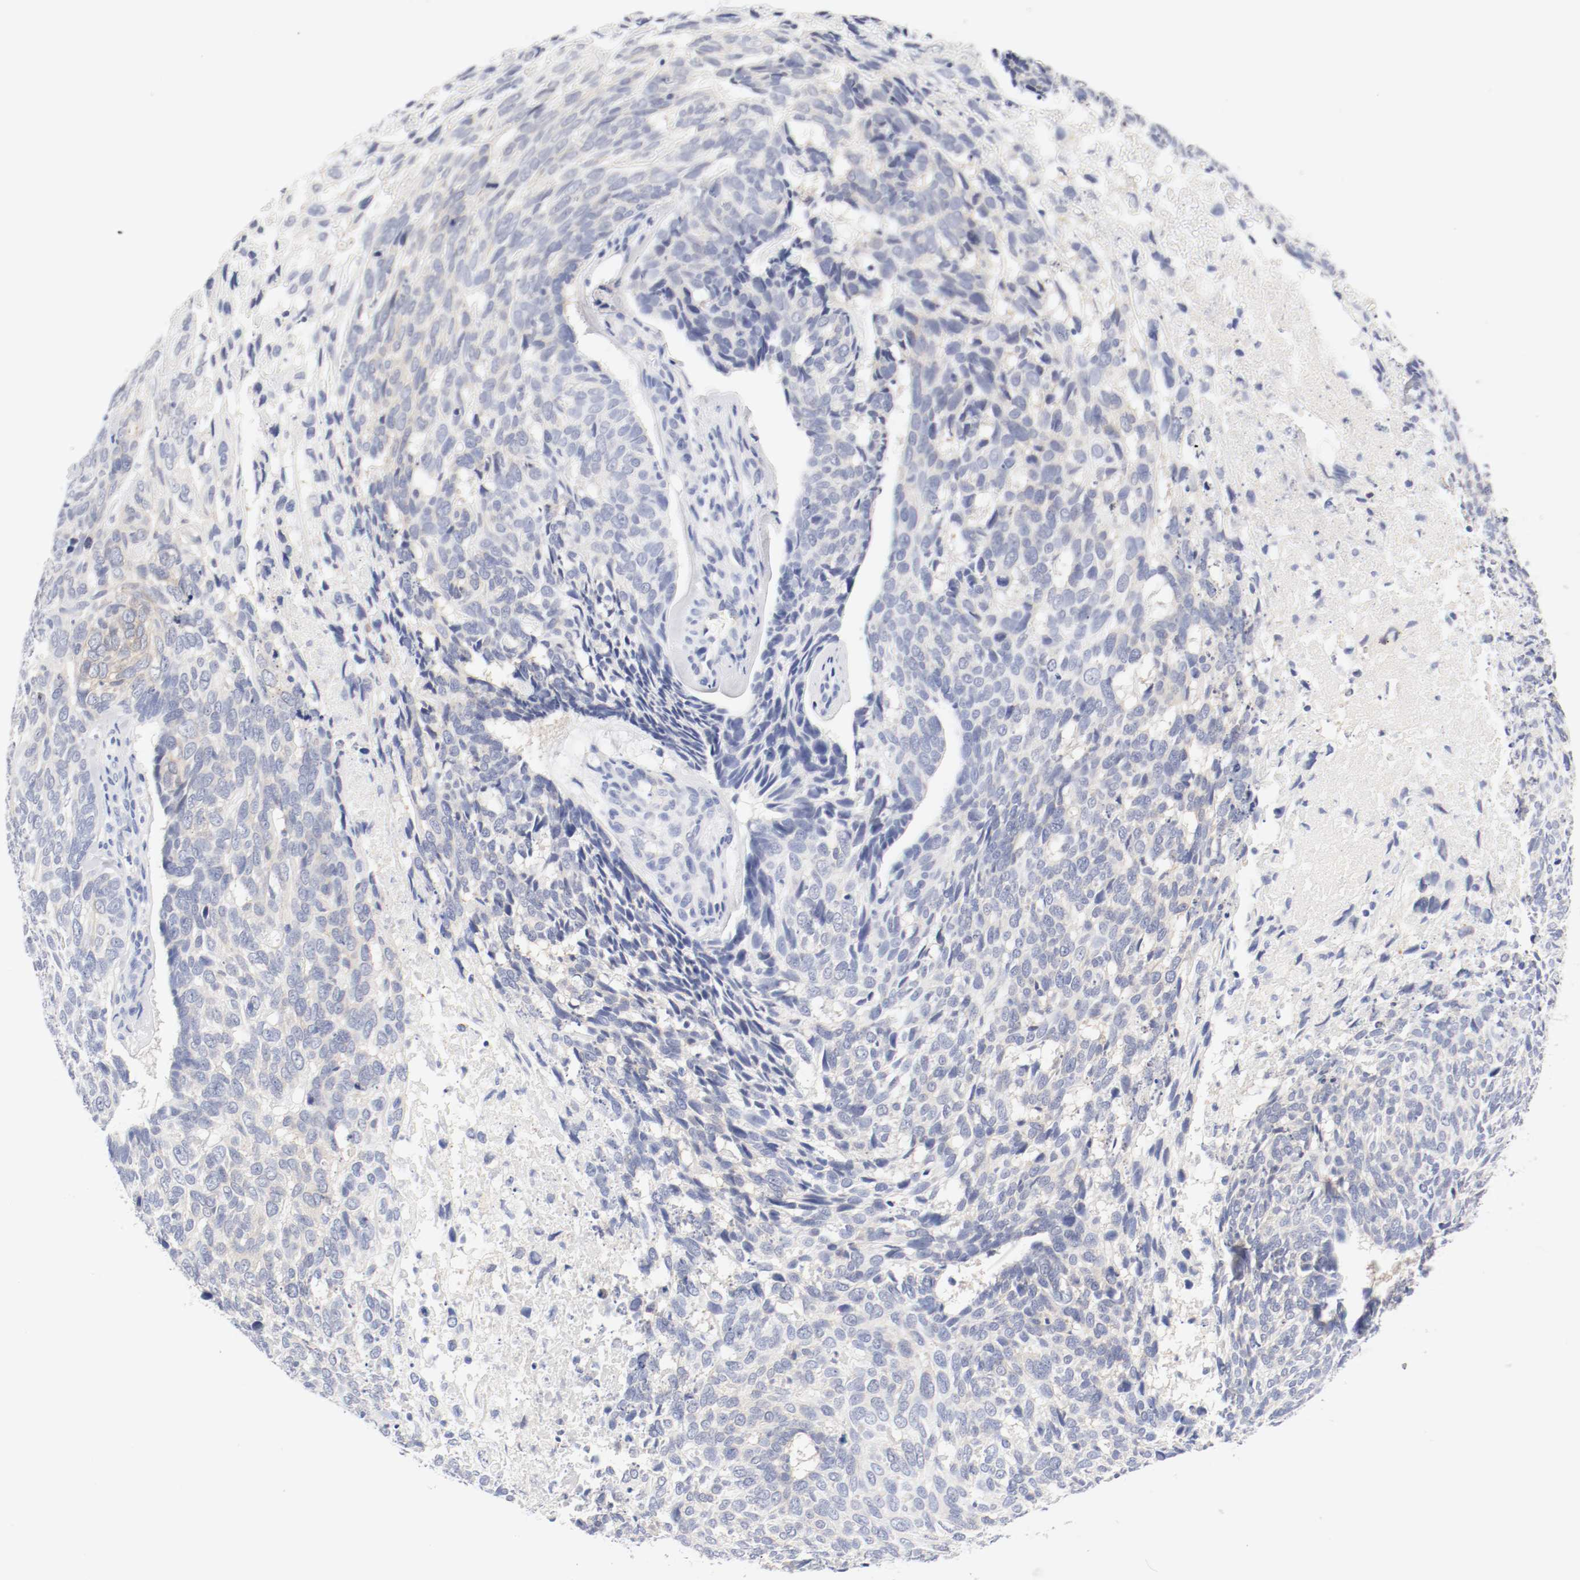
{"staining": {"intensity": "weak", "quantity": "25%-75%", "location": "cytoplasmic/membranous"}, "tissue": "skin cancer", "cell_type": "Tumor cells", "image_type": "cancer", "snomed": [{"axis": "morphology", "description": "Basal cell carcinoma"}, {"axis": "topography", "description": "Skin"}], "caption": "Protein expression by immunohistochemistry (IHC) exhibits weak cytoplasmic/membranous expression in approximately 25%-75% of tumor cells in basal cell carcinoma (skin).", "gene": "HOMER1", "patient": {"sex": "male", "age": 72}}